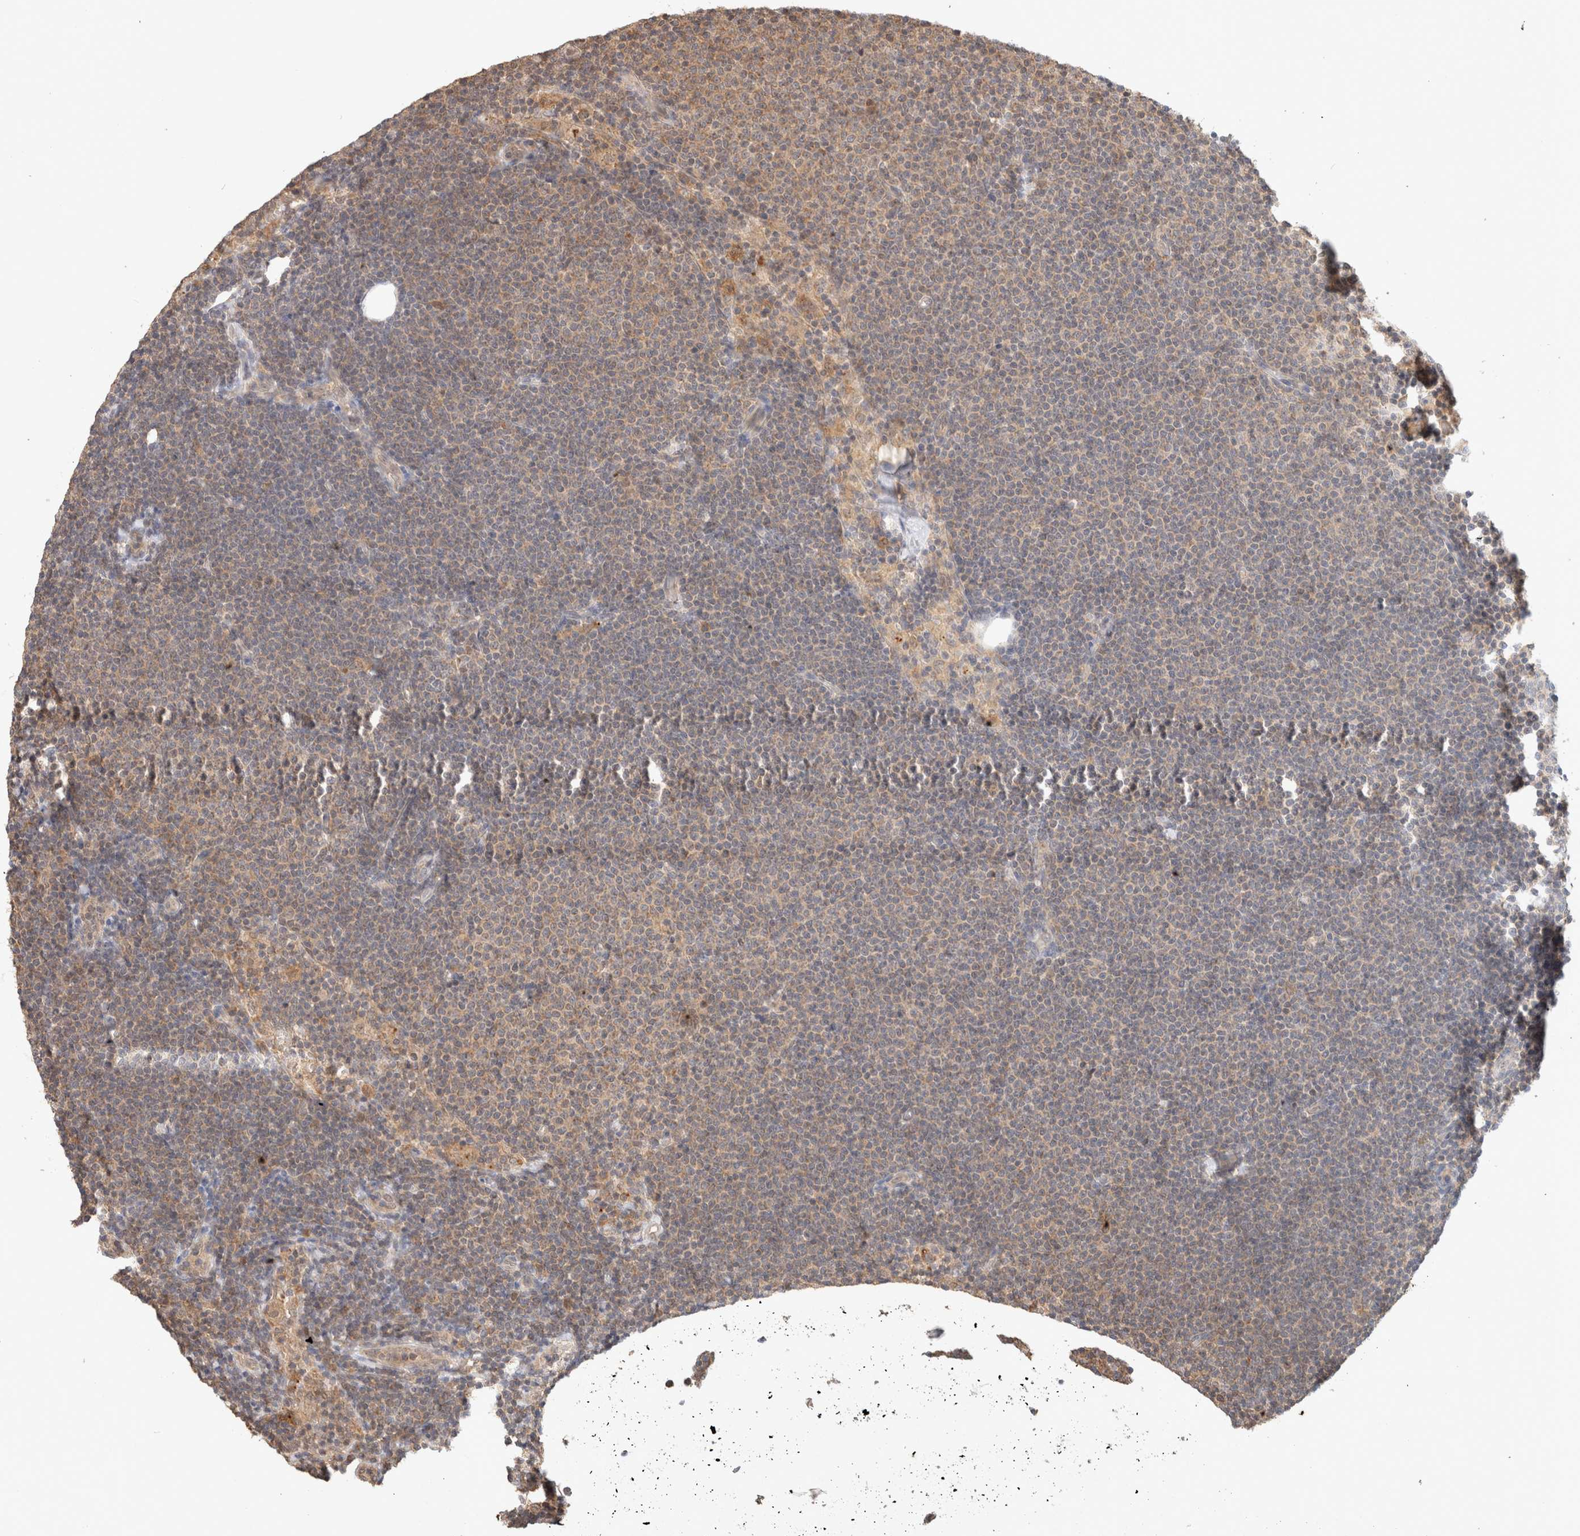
{"staining": {"intensity": "weak", "quantity": "25%-75%", "location": "cytoplasmic/membranous"}, "tissue": "lymphoma", "cell_type": "Tumor cells", "image_type": "cancer", "snomed": [{"axis": "morphology", "description": "Malignant lymphoma, non-Hodgkin's type, Low grade"}, {"axis": "topography", "description": "Lymph node"}], "caption": "A brown stain shows weak cytoplasmic/membranous expression of a protein in human low-grade malignant lymphoma, non-Hodgkin's type tumor cells.", "gene": "CA13", "patient": {"sex": "female", "age": 53}}